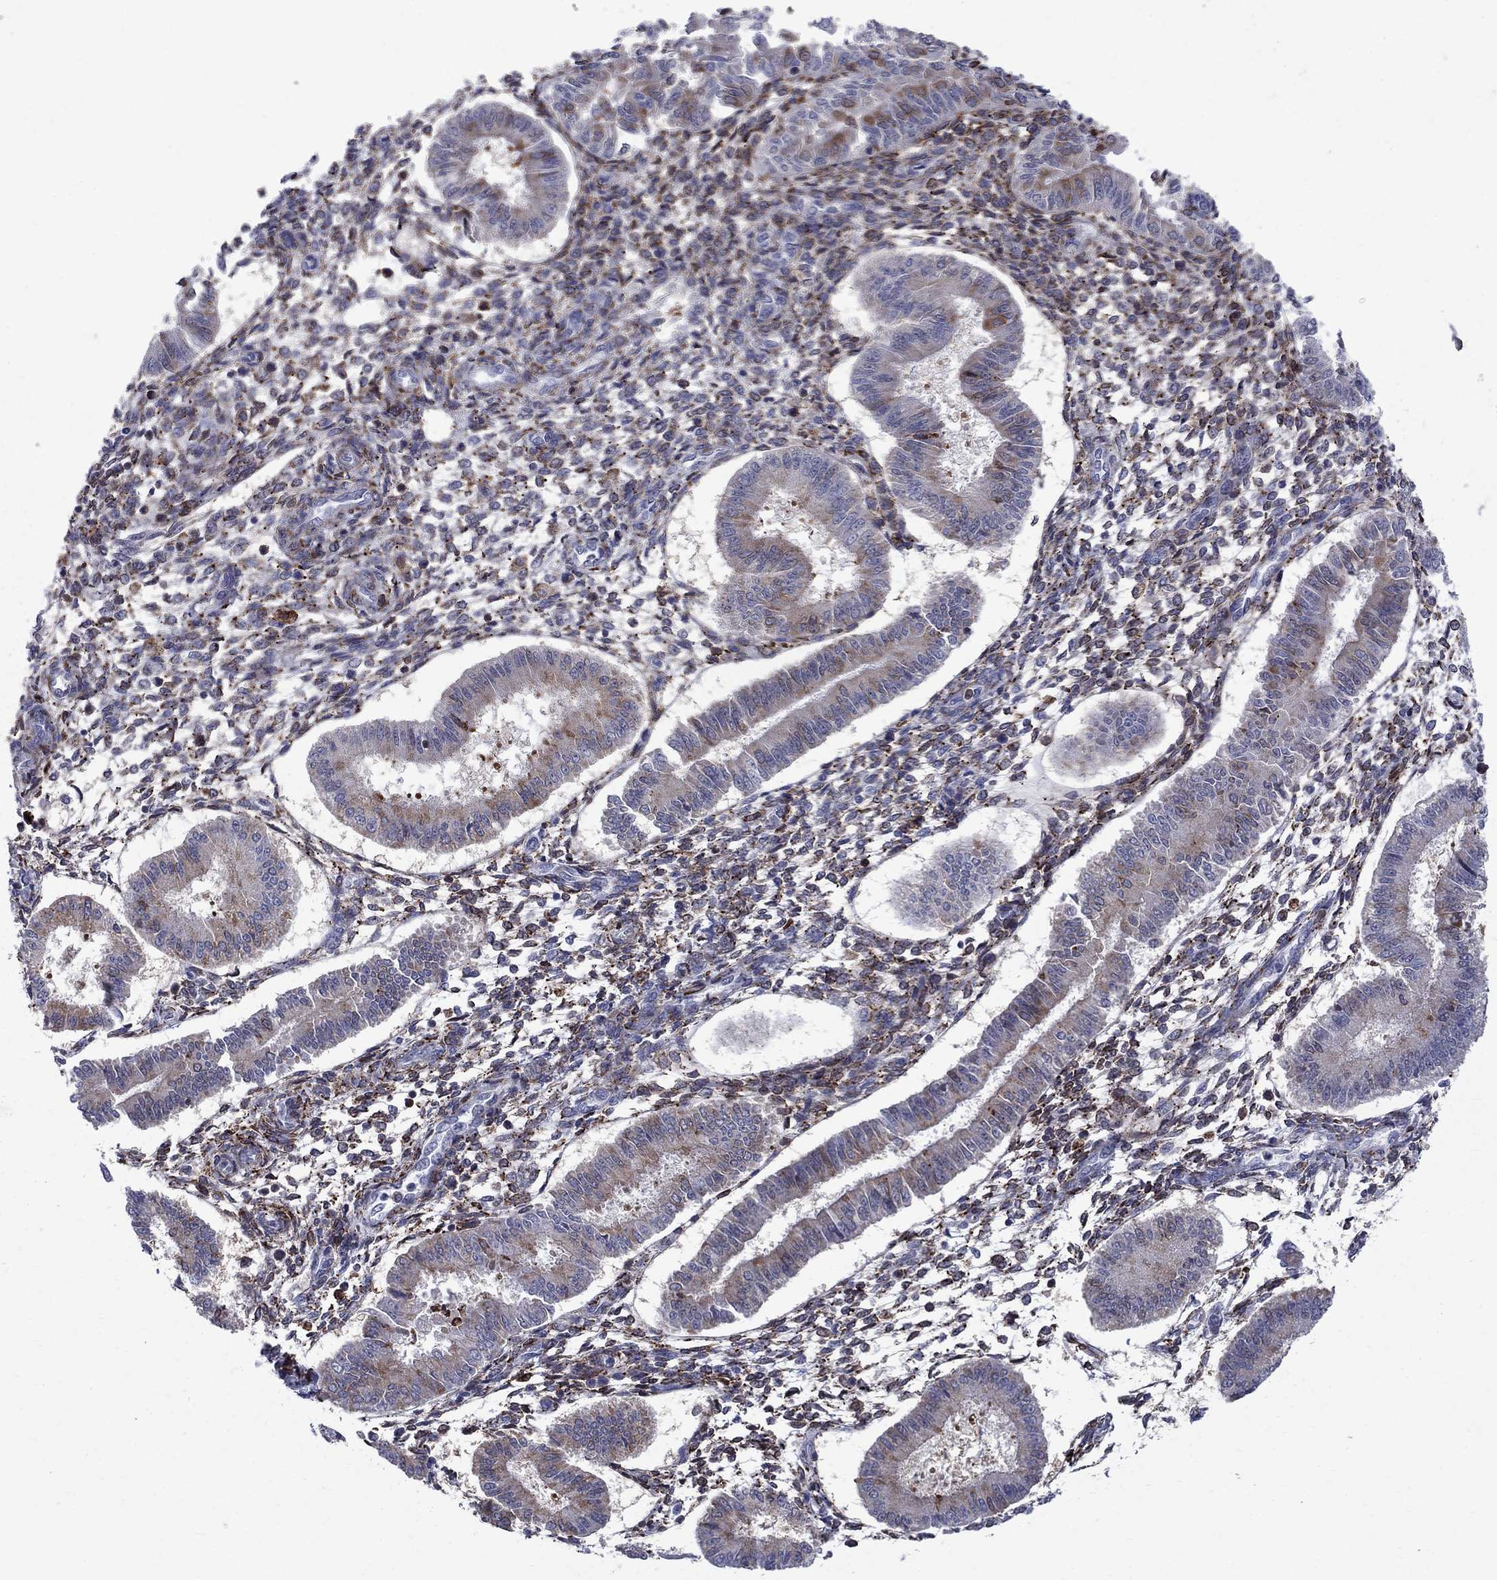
{"staining": {"intensity": "strong", "quantity": "25%-75%", "location": "cytoplasmic/membranous,nuclear"}, "tissue": "endometrium", "cell_type": "Cells in endometrial stroma", "image_type": "normal", "snomed": [{"axis": "morphology", "description": "Normal tissue, NOS"}, {"axis": "topography", "description": "Endometrium"}], "caption": "About 25%-75% of cells in endometrial stroma in unremarkable human endometrium show strong cytoplasmic/membranous,nuclear protein expression as visualized by brown immunohistochemical staining.", "gene": "CAB39L", "patient": {"sex": "female", "age": 43}}